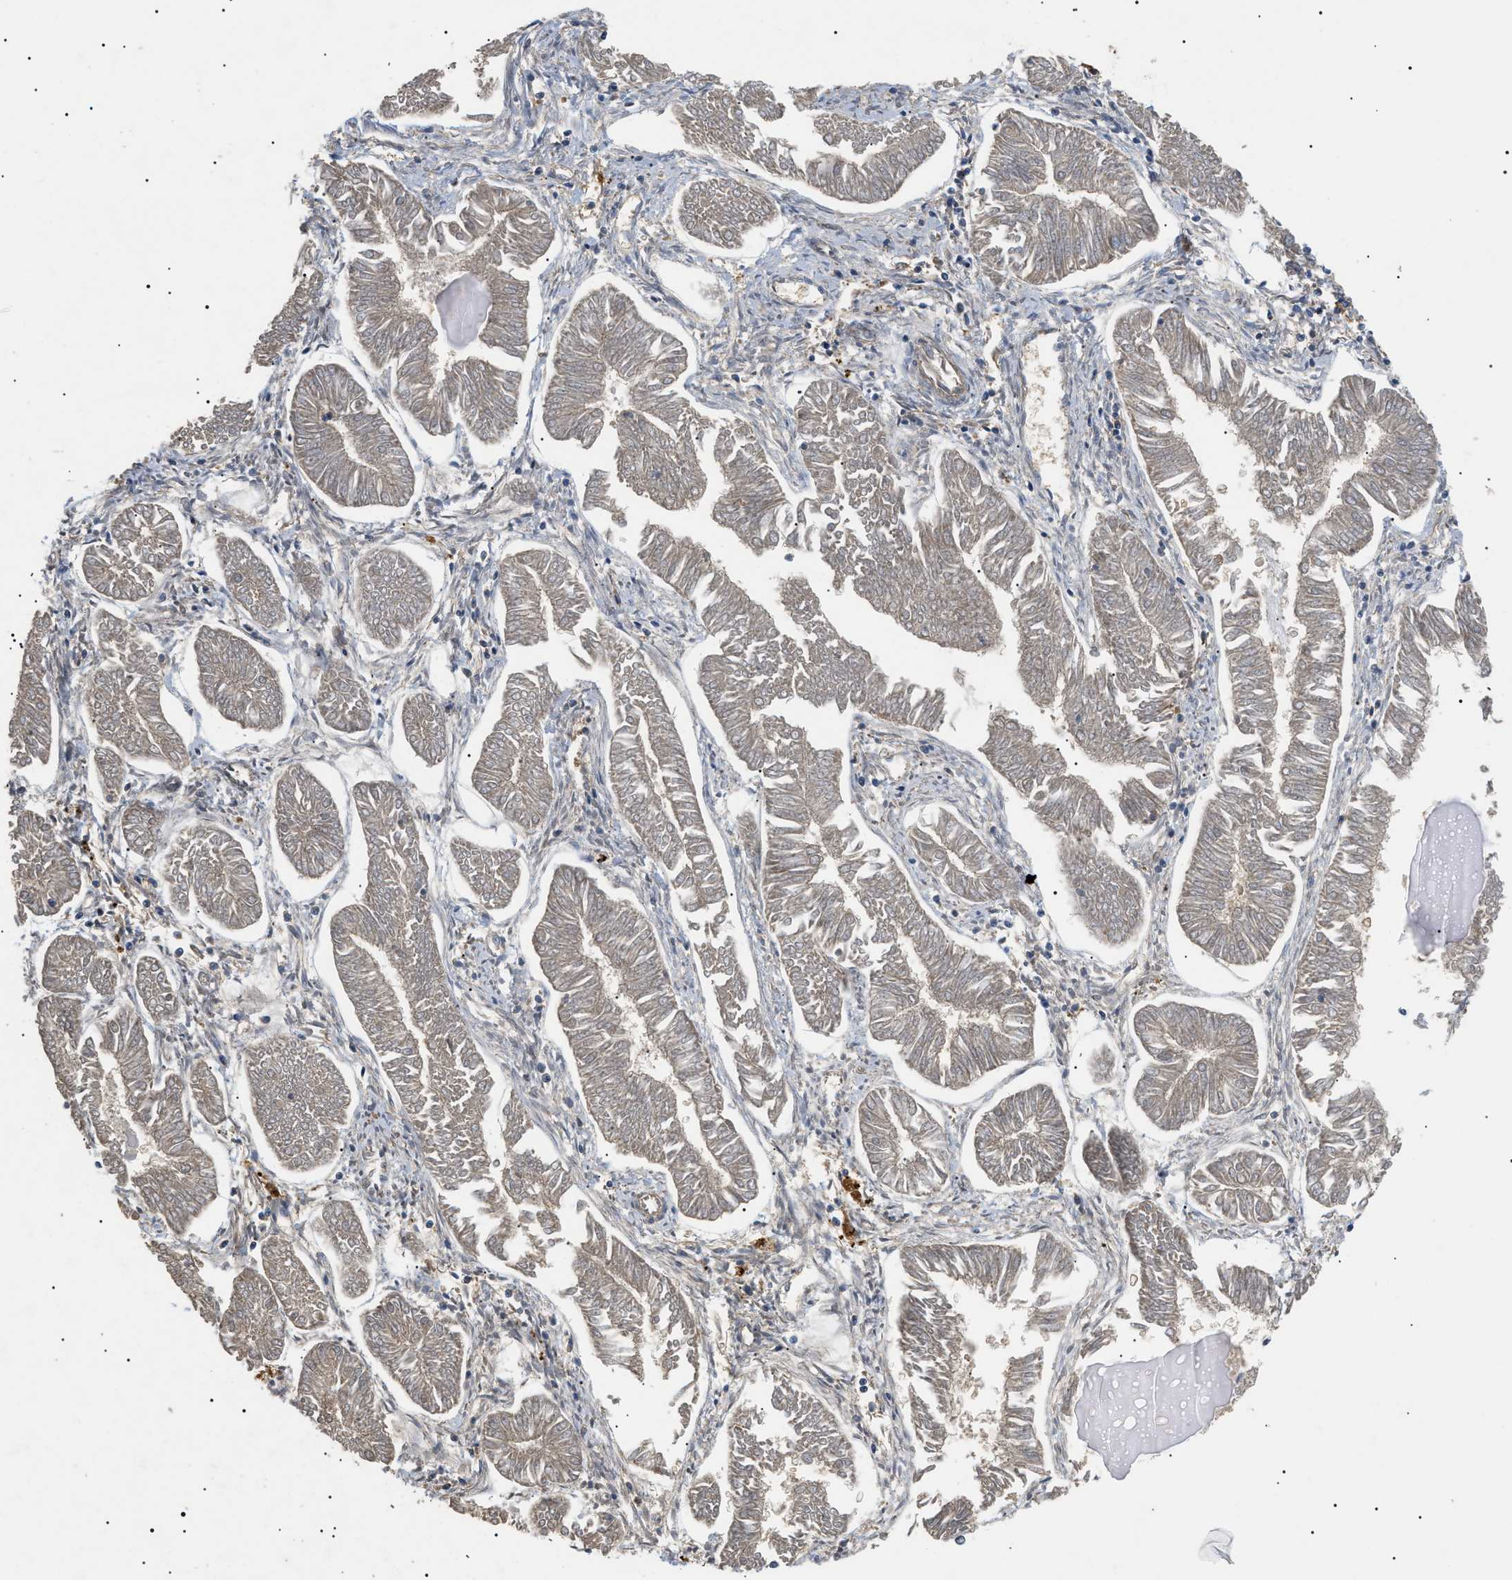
{"staining": {"intensity": "moderate", "quantity": ">75%", "location": "cytoplasmic/membranous"}, "tissue": "endometrial cancer", "cell_type": "Tumor cells", "image_type": "cancer", "snomed": [{"axis": "morphology", "description": "Adenocarcinoma, NOS"}, {"axis": "topography", "description": "Endometrium"}], "caption": "Immunohistochemistry (IHC) histopathology image of human endometrial cancer (adenocarcinoma) stained for a protein (brown), which exhibits medium levels of moderate cytoplasmic/membranous expression in approximately >75% of tumor cells.", "gene": "PPM1B", "patient": {"sex": "female", "age": 53}}